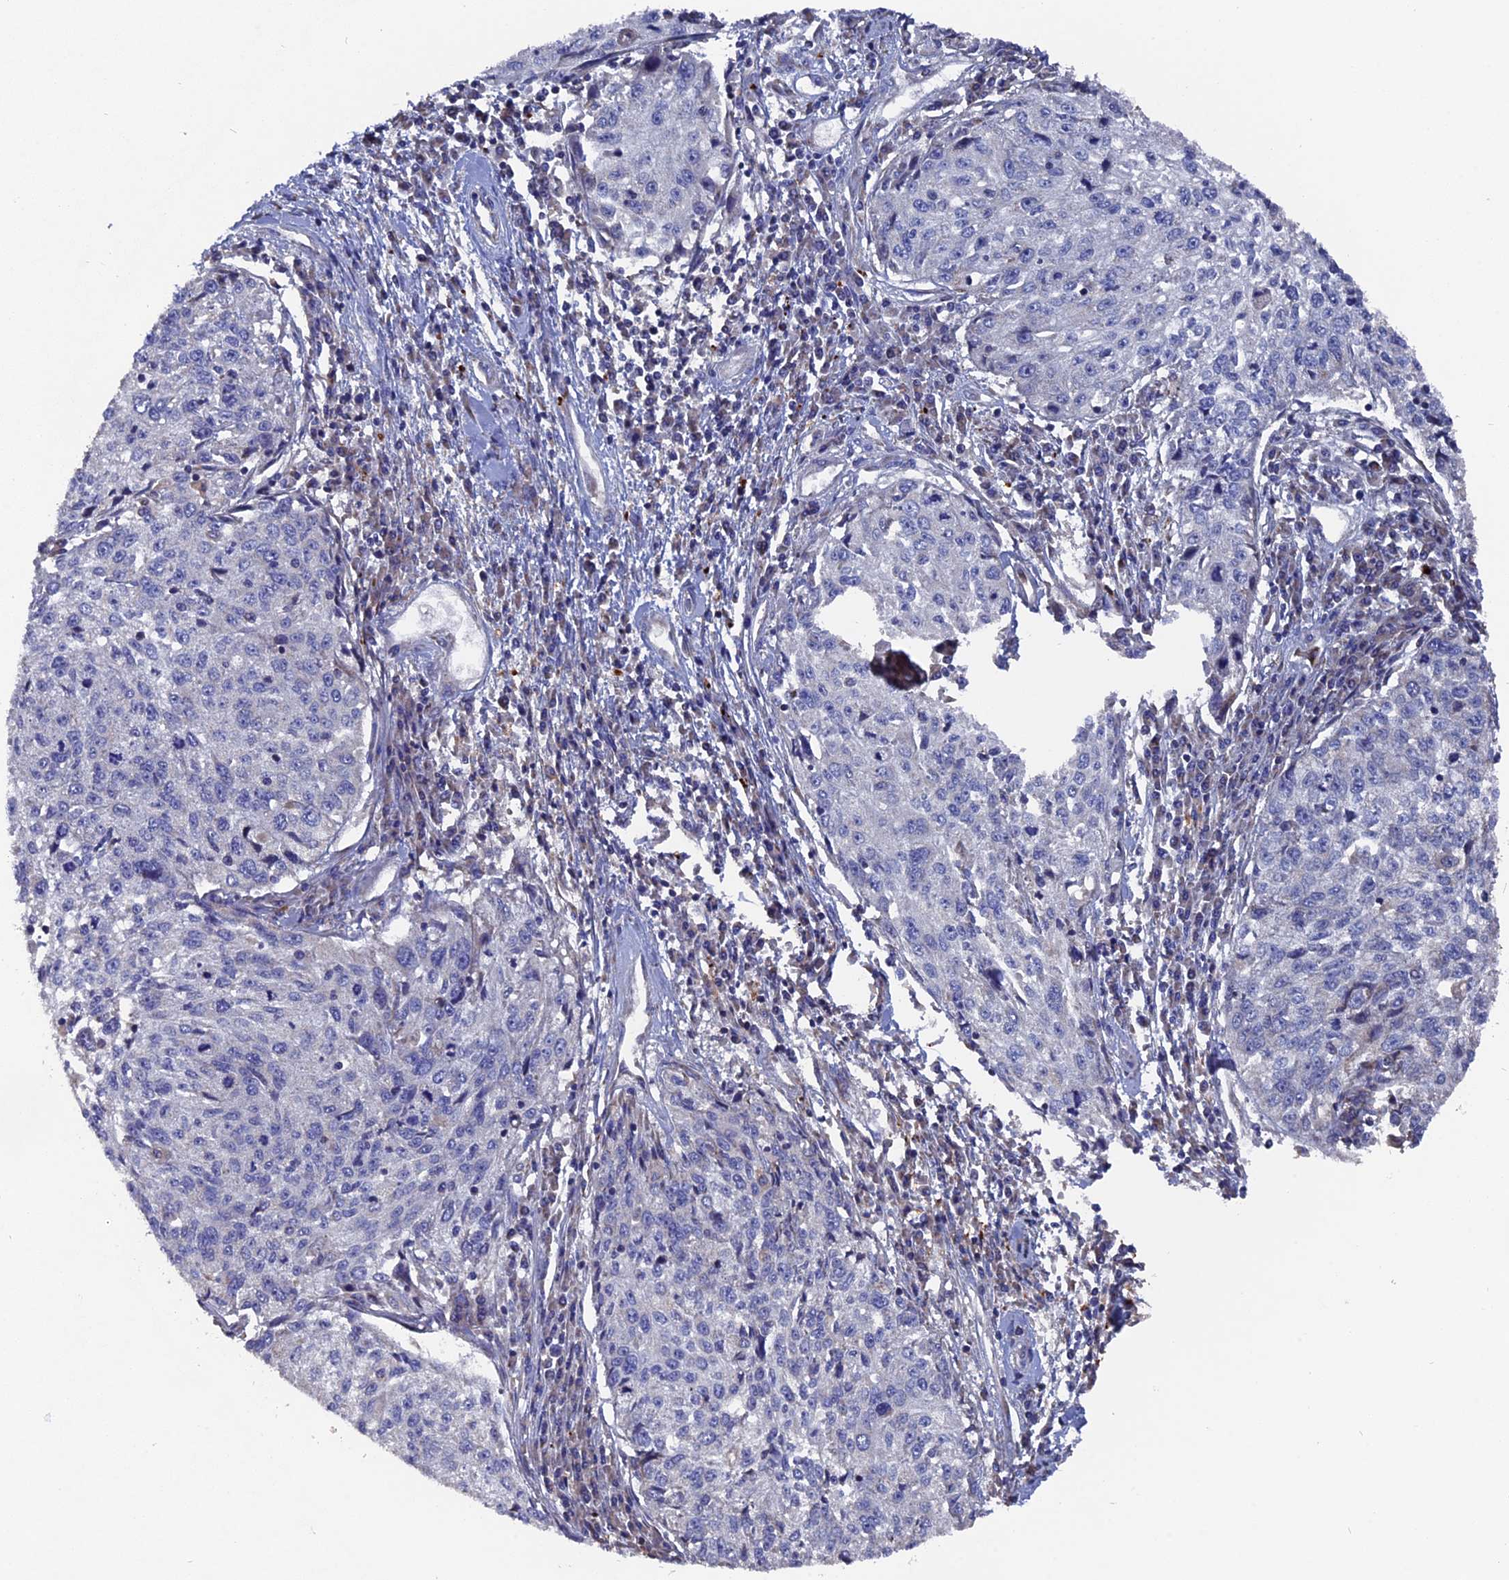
{"staining": {"intensity": "negative", "quantity": "none", "location": "none"}, "tissue": "cervical cancer", "cell_type": "Tumor cells", "image_type": "cancer", "snomed": [{"axis": "morphology", "description": "Squamous cell carcinoma, NOS"}, {"axis": "topography", "description": "Cervix"}], "caption": "IHC histopathology image of human cervical cancer (squamous cell carcinoma) stained for a protein (brown), which reveals no expression in tumor cells.", "gene": "TGFA", "patient": {"sex": "female", "age": 57}}